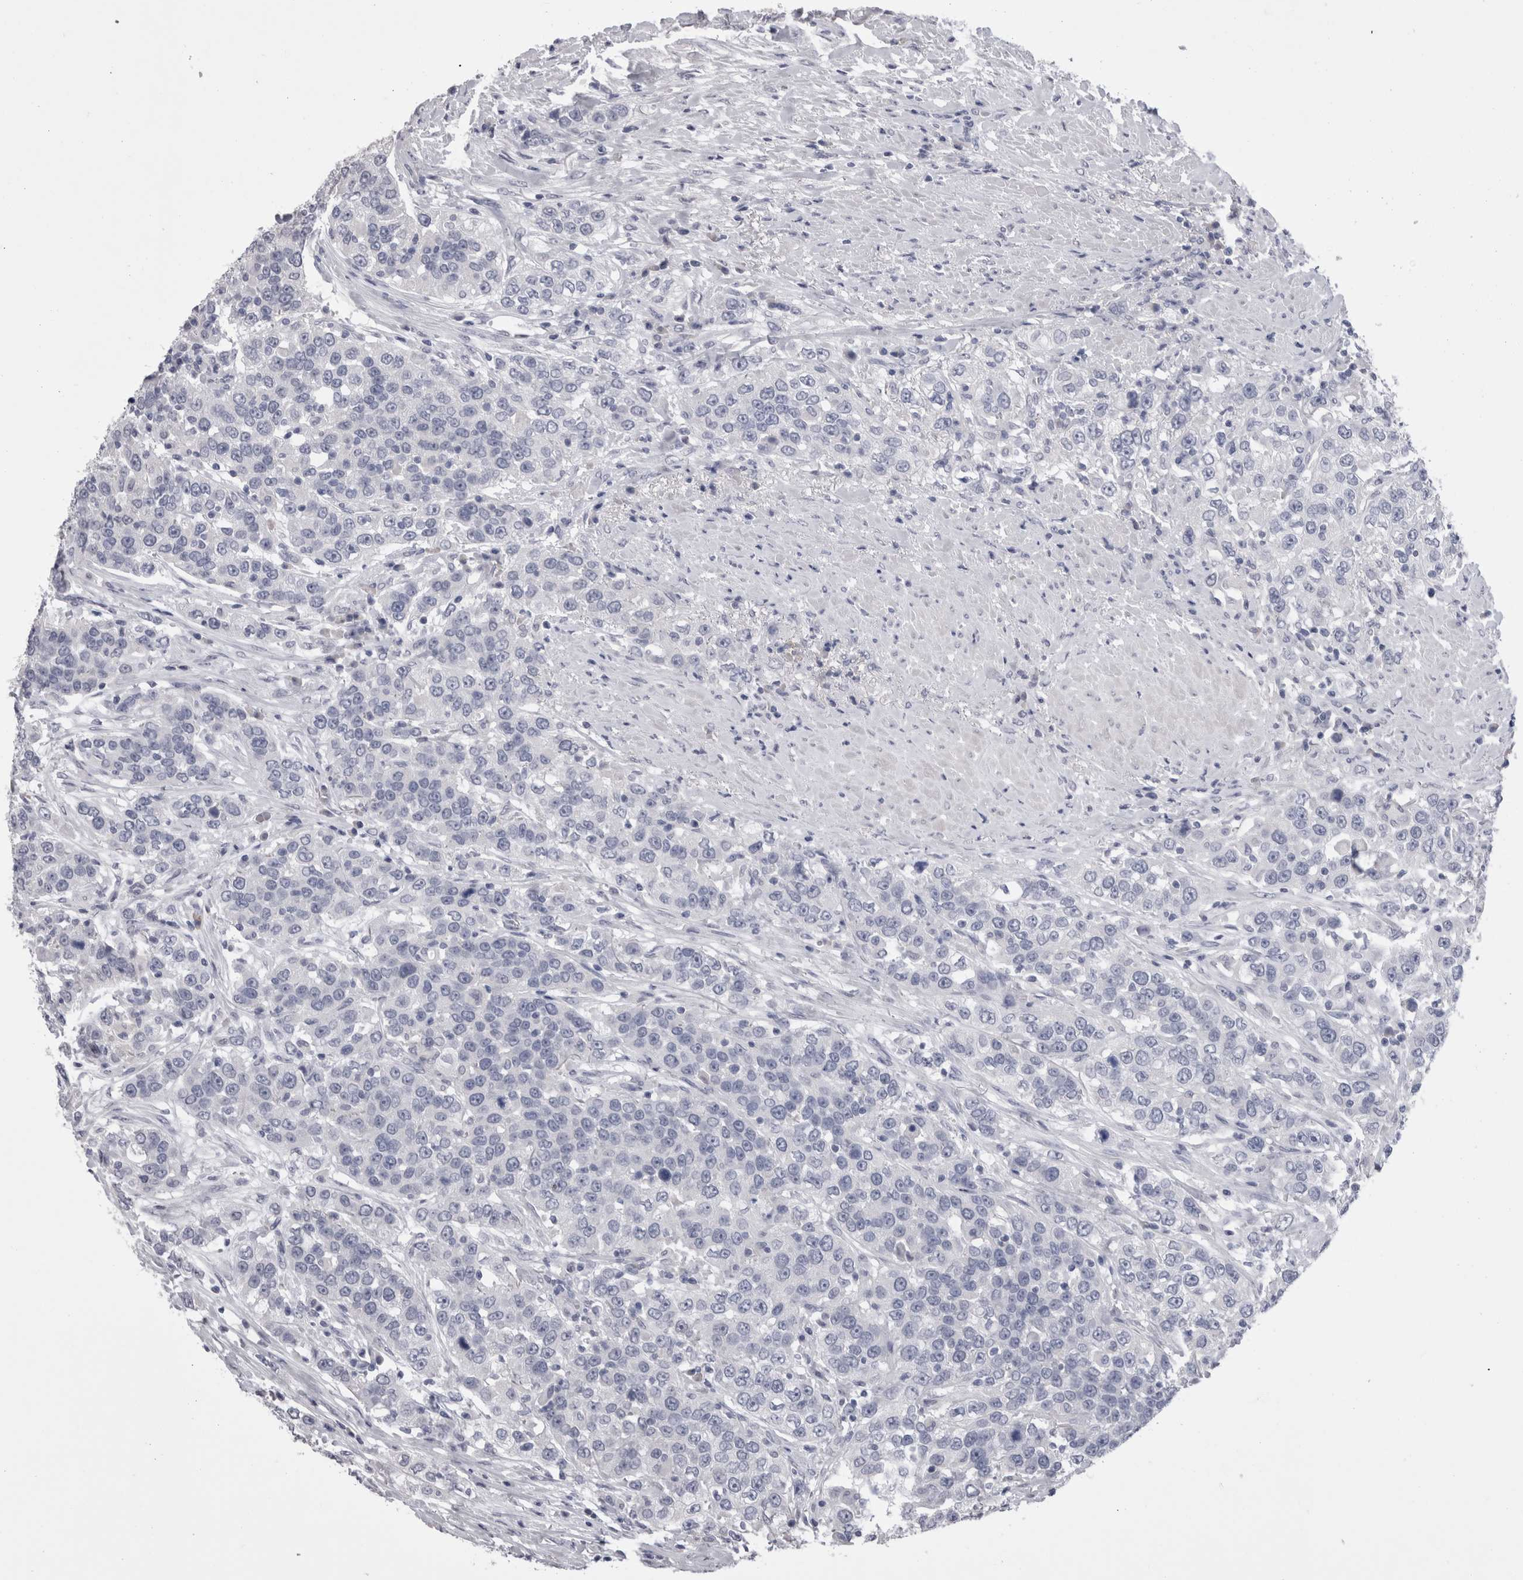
{"staining": {"intensity": "negative", "quantity": "none", "location": "none"}, "tissue": "urothelial cancer", "cell_type": "Tumor cells", "image_type": "cancer", "snomed": [{"axis": "morphology", "description": "Urothelial carcinoma, High grade"}, {"axis": "topography", "description": "Urinary bladder"}], "caption": "Histopathology image shows no significant protein expression in tumor cells of urothelial cancer. The staining was performed using DAB to visualize the protein expression in brown, while the nuclei were stained in blue with hematoxylin (Magnification: 20x).", "gene": "CDHR5", "patient": {"sex": "female", "age": 80}}